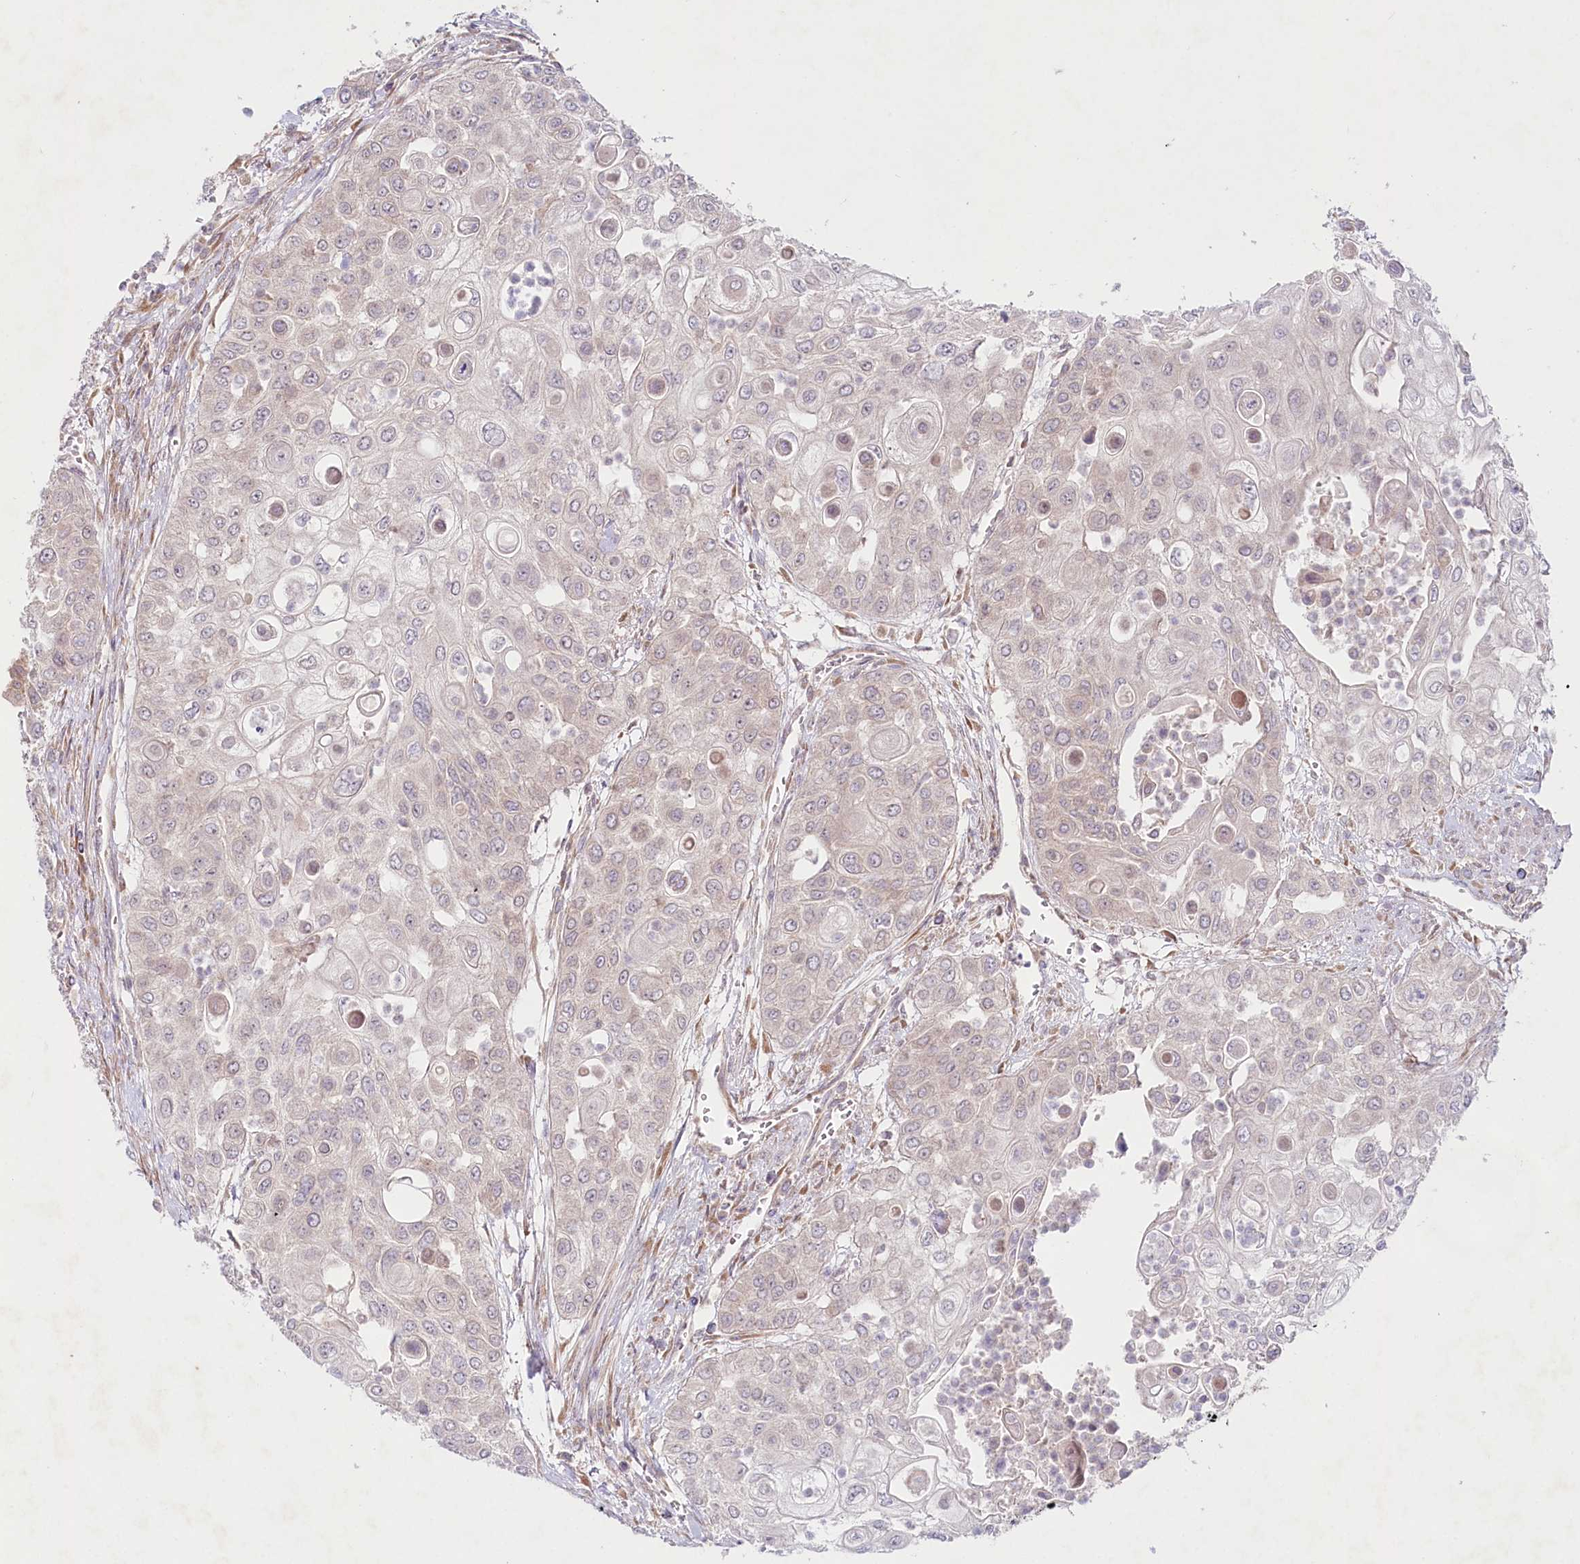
{"staining": {"intensity": "negative", "quantity": "none", "location": "none"}, "tissue": "urothelial cancer", "cell_type": "Tumor cells", "image_type": "cancer", "snomed": [{"axis": "morphology", "description": "Urothelial carcinoma, High grade"}, {"axis": "topography", "description": "Urinary bladder"}], "caption": "Image shows no protein positivity in tumor cells of high-grade urothelial carcinoma tissue. Nuclei are stained in blue.", "gene": "TNIP1", "patient": {"sex": "female", "age": 79}}